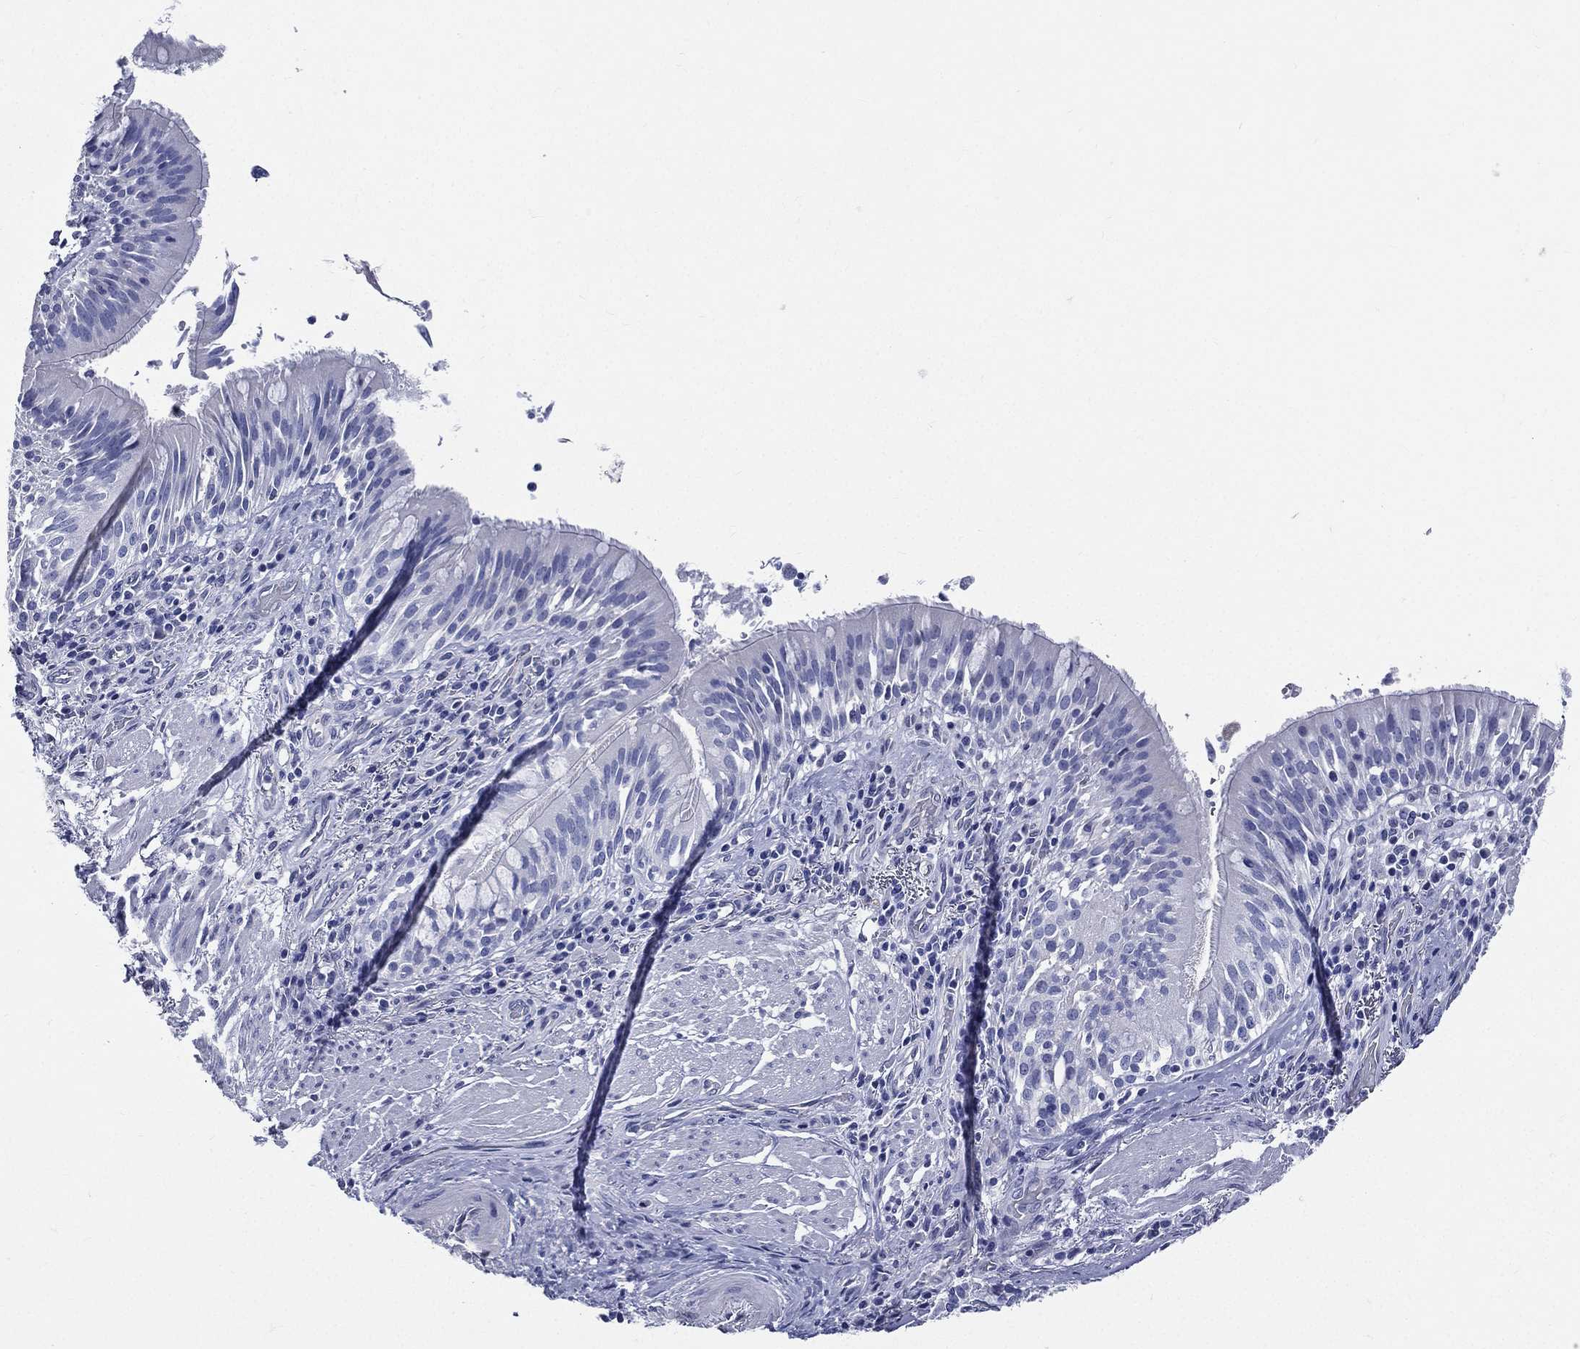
{"staining": {"intensity": "negative", "quantity": "none", "location": "none"}, "tissue": "bronchus", "cell_type": "Respiratory epithelial cells", "image_type": "normal", "snomed": [{"axis": "morphology", "description": "Normal tissue, NOS"}, {"axis": "morphology", "description": "Squamous cell carcinoma, NOS"}, {"axis": "topography", "description": "Bronchus"}, {"axis": "topography", "description": "Lung"}], "caption": "A histopathology image of human bronchus is negative for staining in respiratory epithelial cells. (DAB immunohistochemistry (IHC) visualized using brightfield microscopy, high magnification).", "gene": "DPYS", "patient": {"sex": "male", "age": 64}}